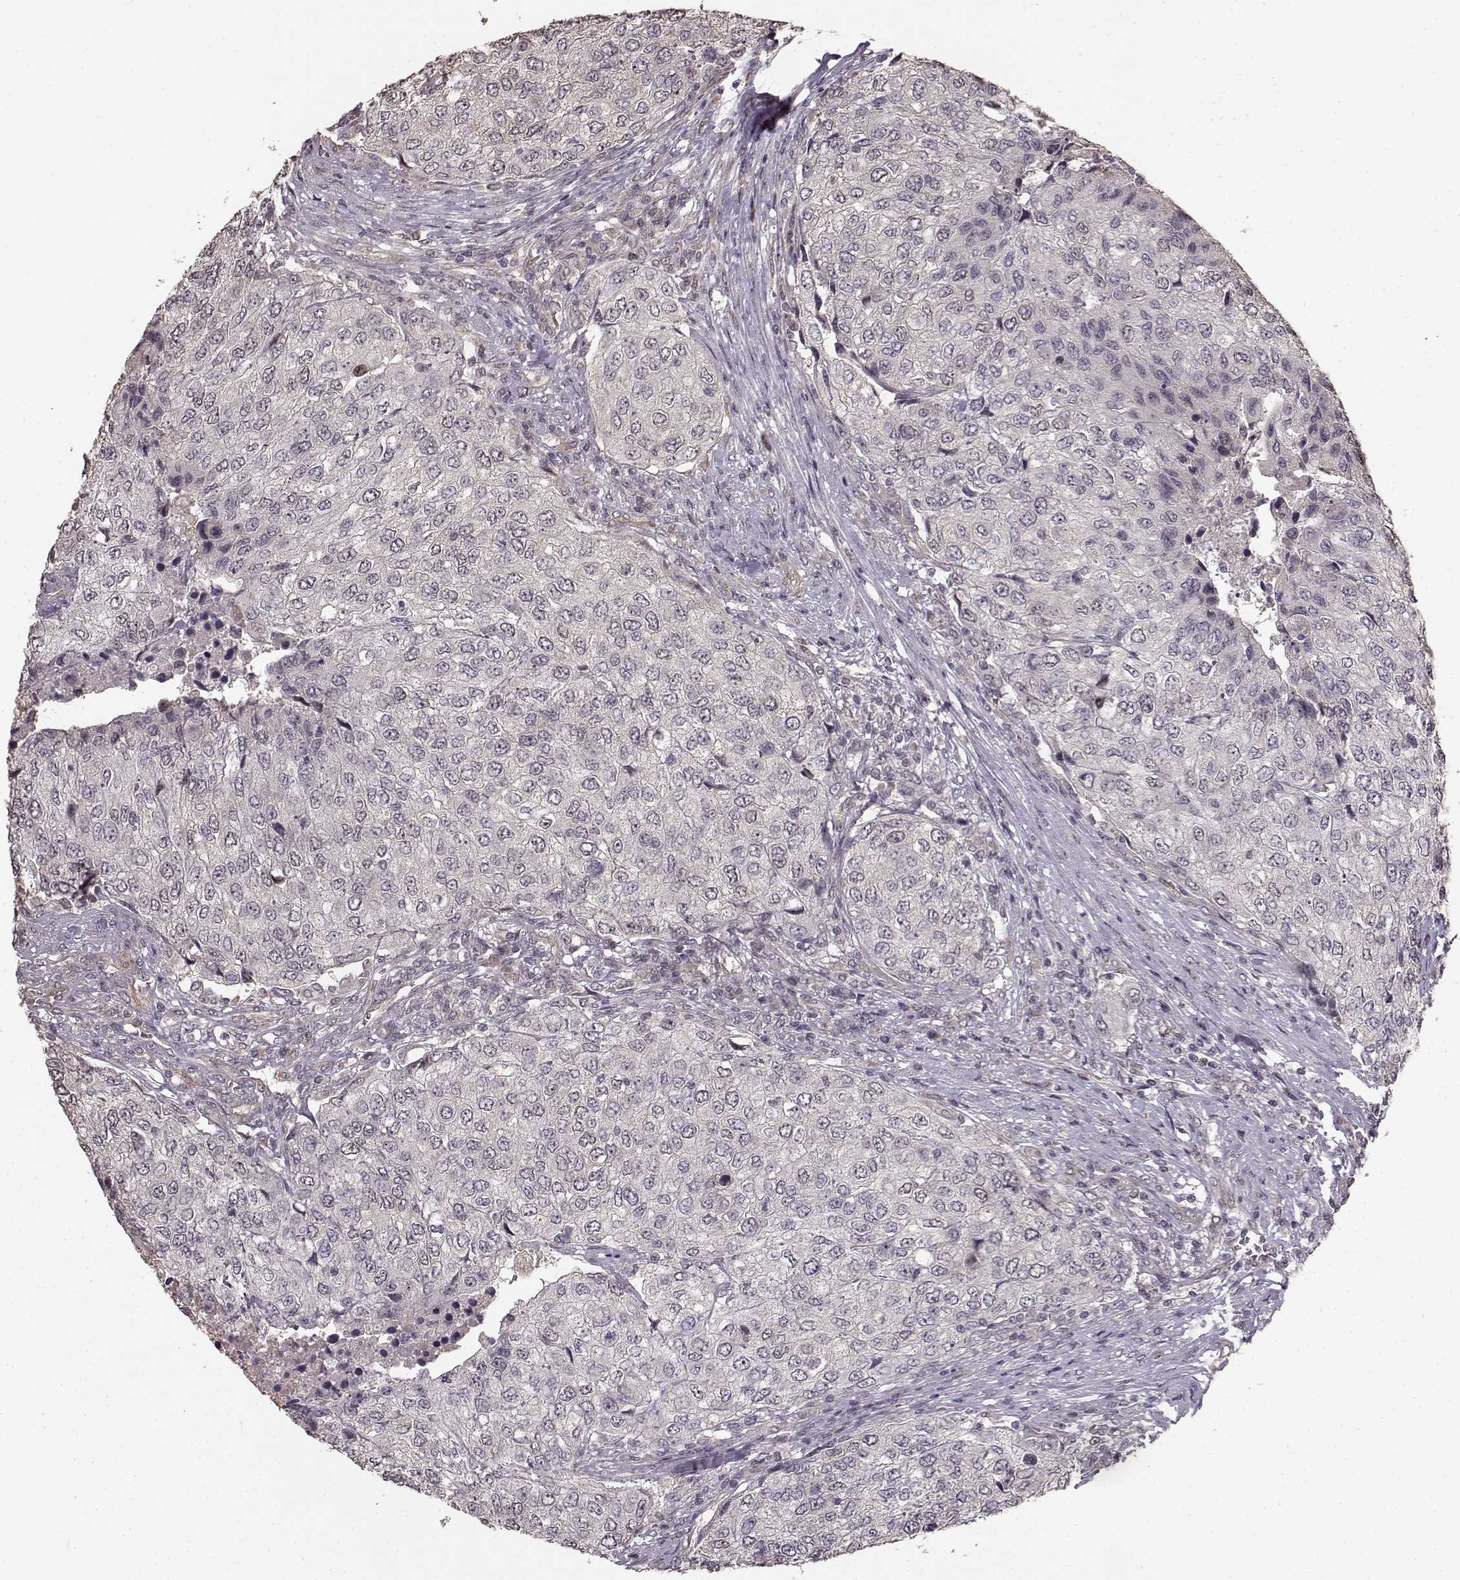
{"staining": {"intensity": "negative", "quantity": "none", "location": "none"}, "tissue": "urothelial cancer", "cell_type": "Tumor cells", "image_type": "cancer", "snomed": [{"axis": "morphology", "description": "Urothelial carcinoma, High grade"}, {"axis": "topography", "description": "Urinary bladder"}], "caption": "Photomicrograph shows no significant protein expression in tumor cells of urothelial cancer.", "gene": "BACH2", "patient": {"sex": "female", "age": 78}}